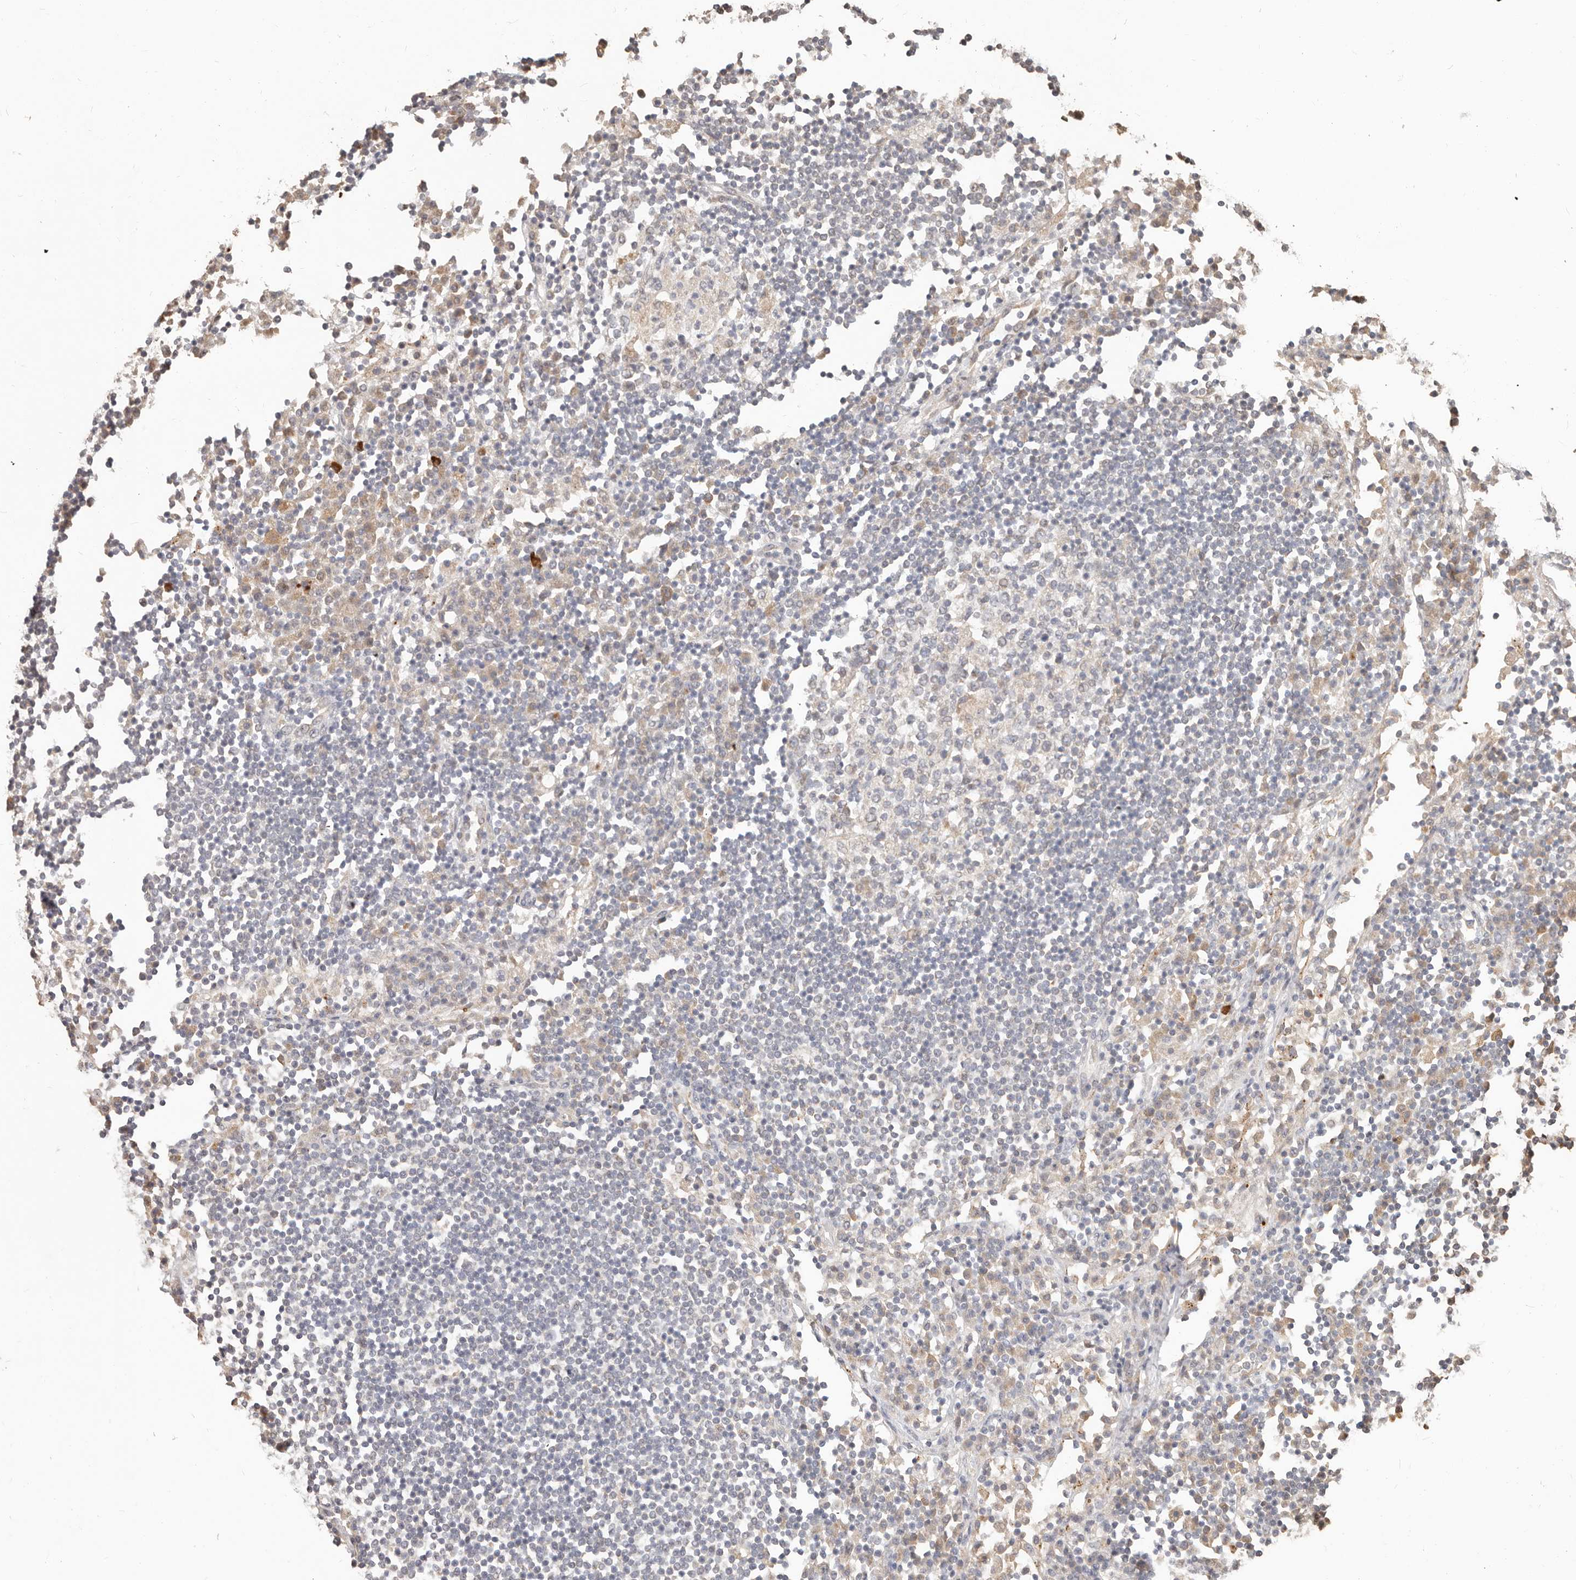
{"staining": {"intensity": "negative", "quantity": "none", "location": "none"}, "tissue": "lymph node", "cell_type": "Germinal center cells", "image_type": "normal", "snomed": [{"axis": "morphology", "description": "Normal tissue, NOS"}, {"axis": "topography", "description": "Lymph node"}], "caption": "High power microscopy image of an immunohistochemistry (IHC) image of benign lymph node, revealing no significant expression in germinal center cells.", "gene": "MTFR2", "patient": {"sex": "female", "age": 53}}